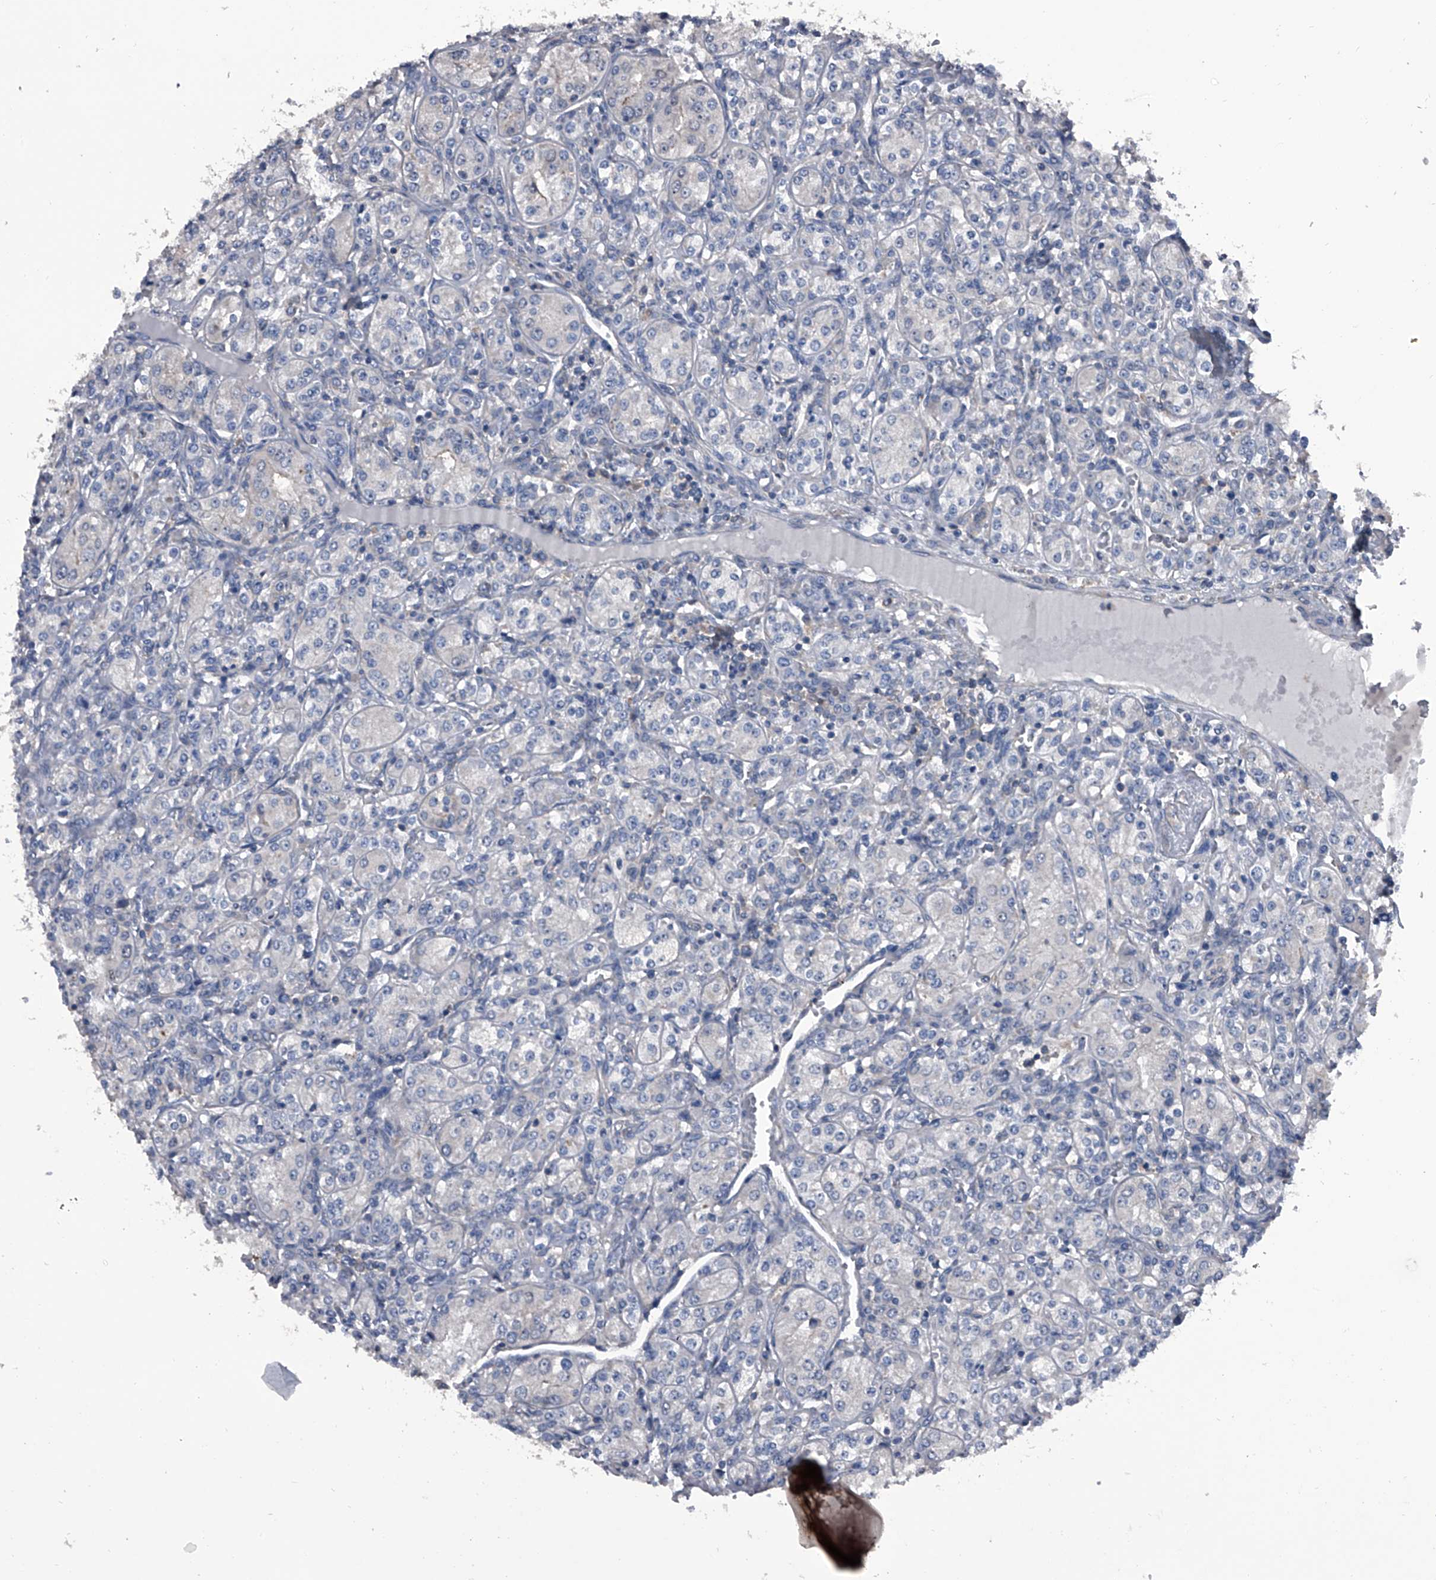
{"staining": {"intensity": "negative", "quantity": "none", "location": "none"}, "tissue": "renal cancer", "cell_type": "Tumor cells", "image_type": "cancer", "snomed": [{"axis": "morphology", "description": "Adenocarcinoma, NOS"}, {"axis": "topography", "description": "Kidney"}], "caption": "A high-resolution histopathology image shows immunohistochemistry (IHC) staining of renal adenocarcinoma, which shows no significant expression in tumor cells.", "gene": "PIP5K1A", "patient": {"sex": "male", "age": 77}}